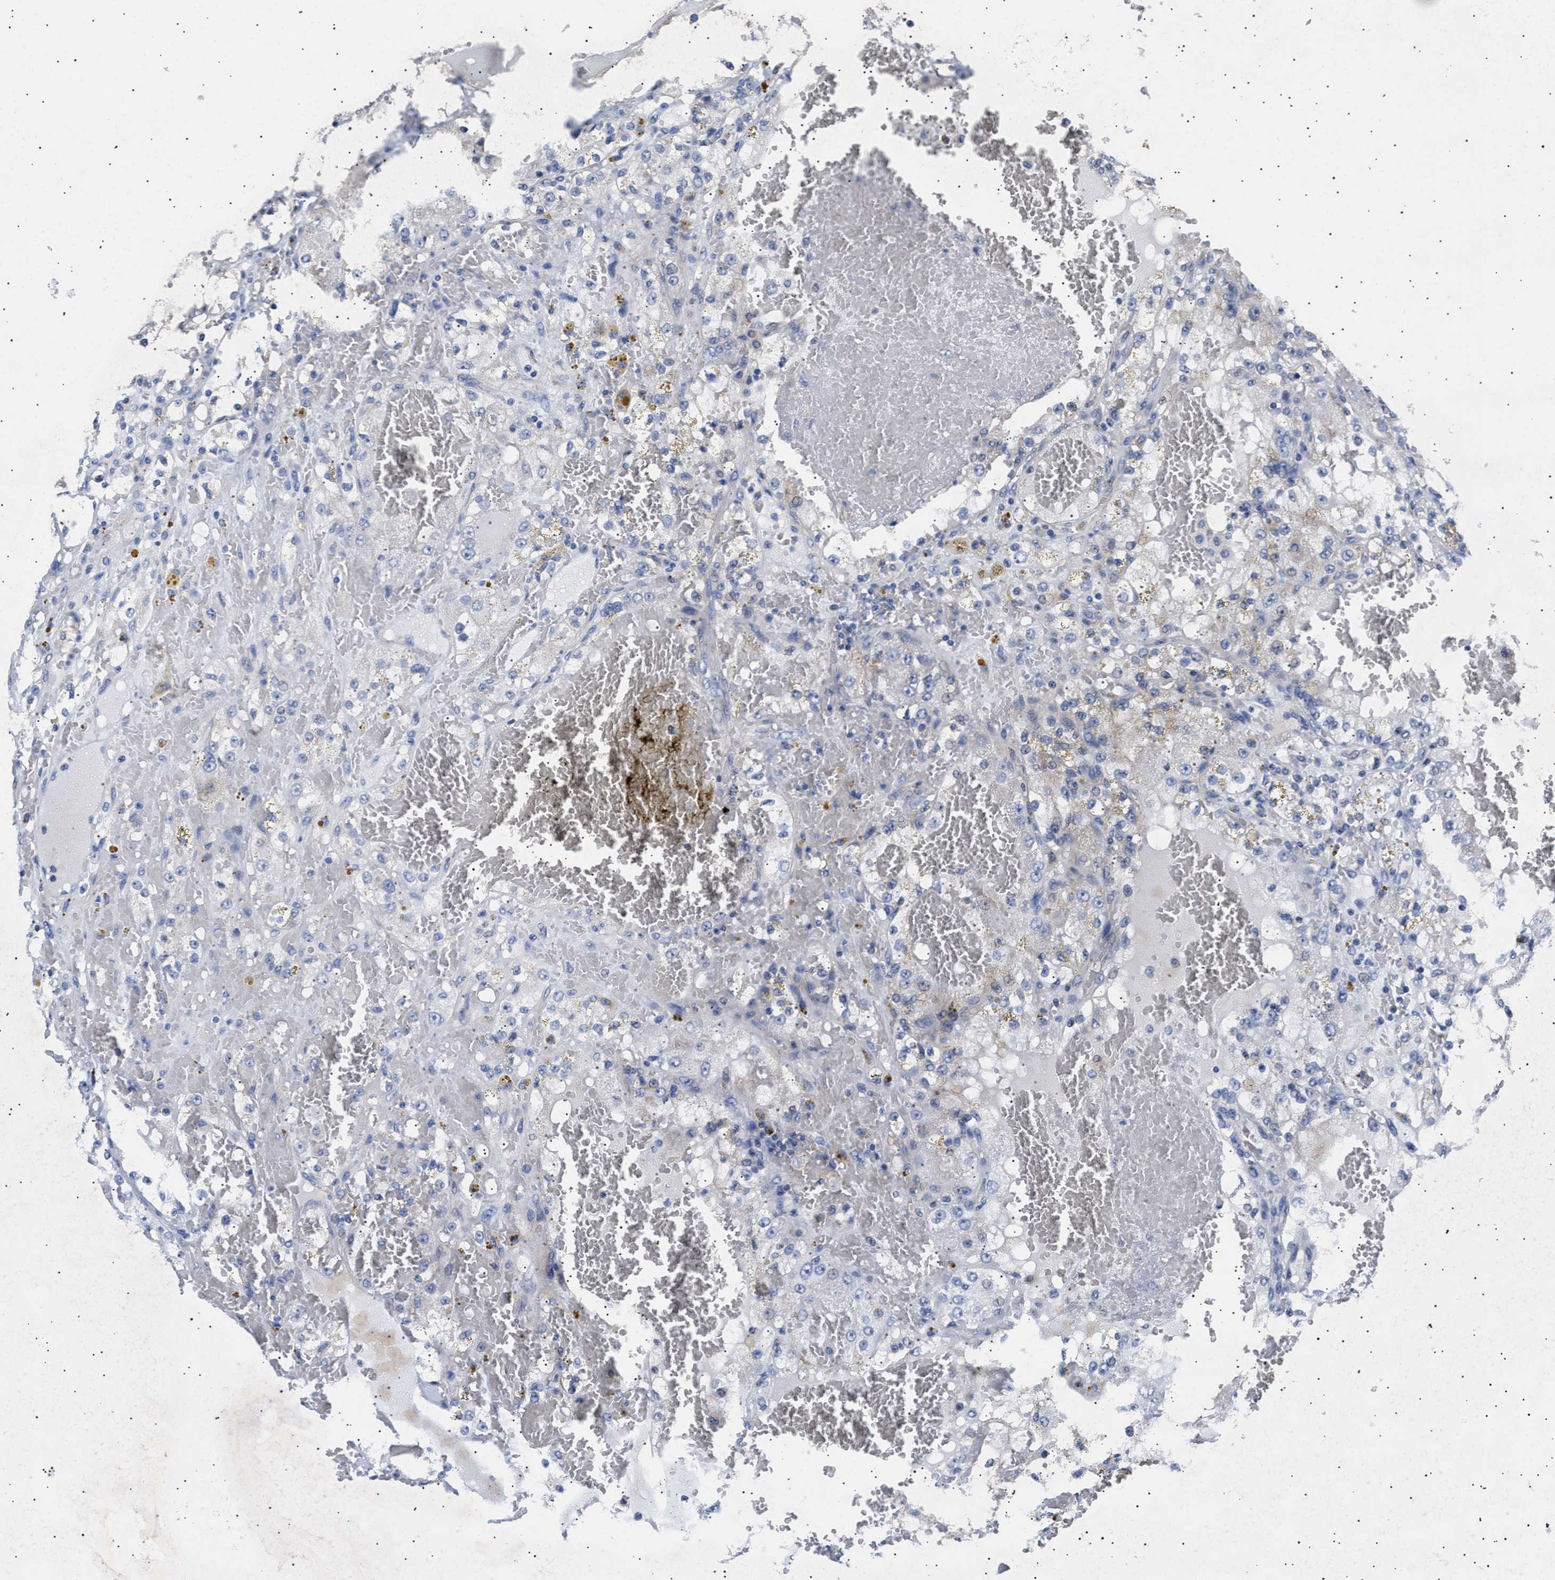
{"staining": {"intensity": "weak", "quantity": "<25%", "location": "cytoplasmic/membranous"}, "tissue": "renal cancer", "cell_type": "Tumor cells", "image_type": "cancer", "snomed": [{"axis": "morphology", "description": "Normal tissue, NOS"}, {"axis": "morphology", "description": "Adenocarcinoma, NOS"}, {"axis": "topography", "description": "Kidney"}], "caption": "Protein analysis of renal cancer (adenocarcinoma) reveals no significant staining in tumor cells.", "gene": "HEMGN", "patient": {"sex": "male", "age": 61}}